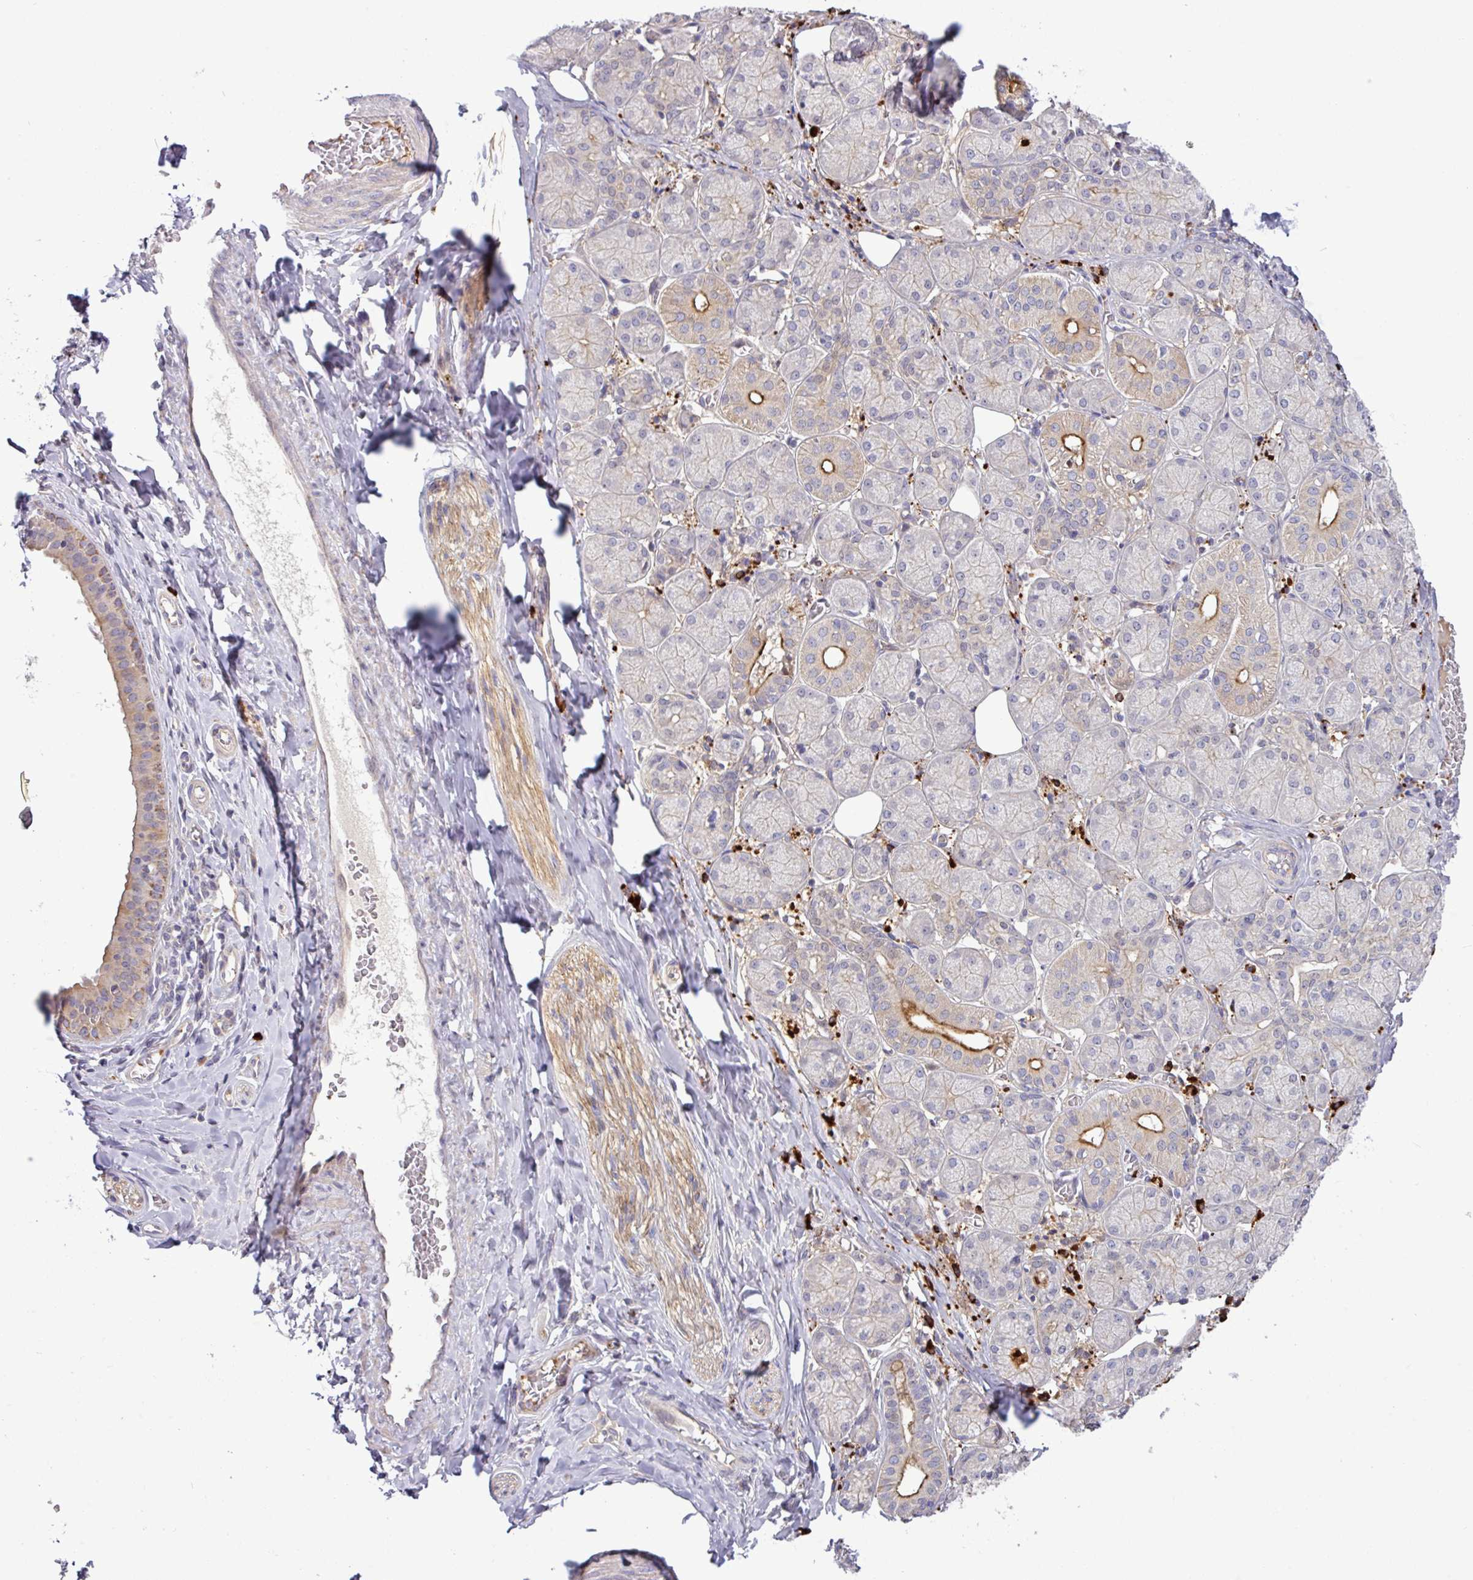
{"staining": {"intensity": "negative", "quantity": "none", "location": "none"}, "tissue": "adipose tissue", "cell_type": "Adipocytes", "image_type": "normal", "snomed": [{"axis": "morphology", "description": "Normal tissue, NOS"}, {"axis": "topography", "description": "Salivary gland"}, {"axis": "topography", "description": "Peripheral nerve tissue"}], "caption": "IHC of unremarkable human adipose tissue demonstrates no positivity in adipocytes.", "gene": "B4GALNT4", "patient": {"sex": "female", "age": 24}}